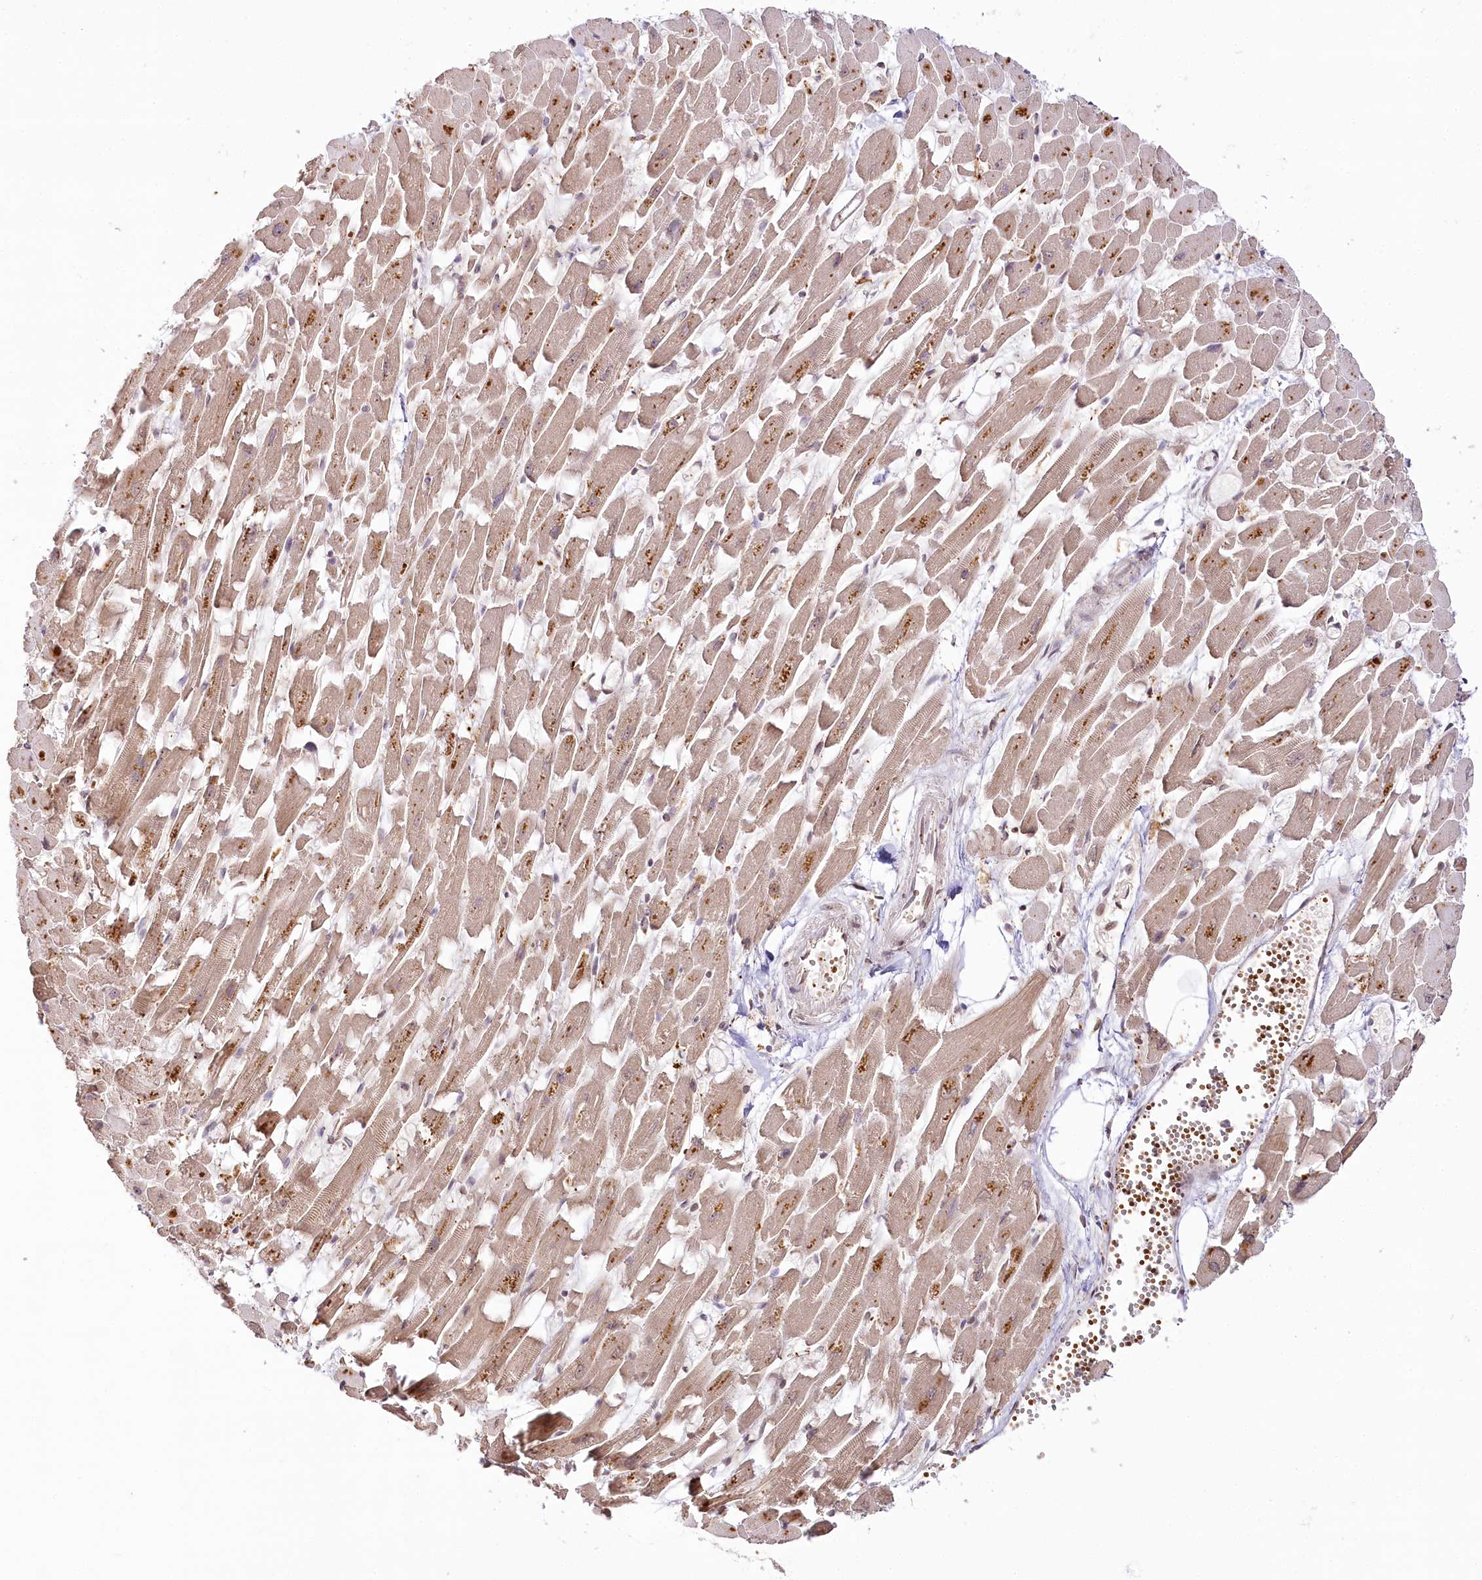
{"staining": {"intensity": "moderate", "quantity": ">75%", "location": "cytoplasmic/membranous"}, "tissue": "heart muscle", "cell_type": "Cardiomyocytes", "image_type": "normal", "snomed": [{"axis": "morphology", "description": "Normal tissue, NOS"}, {"axis": "topography", "description": "Heart"}], "caption": "Heart muscle stained with a brown dye displays moderate cytoplasmic/membranous positive staining in approximately >75% of cardiomyocytes.", "gene": "WDR36", "patient": {"sex": "female", "age": 64}}